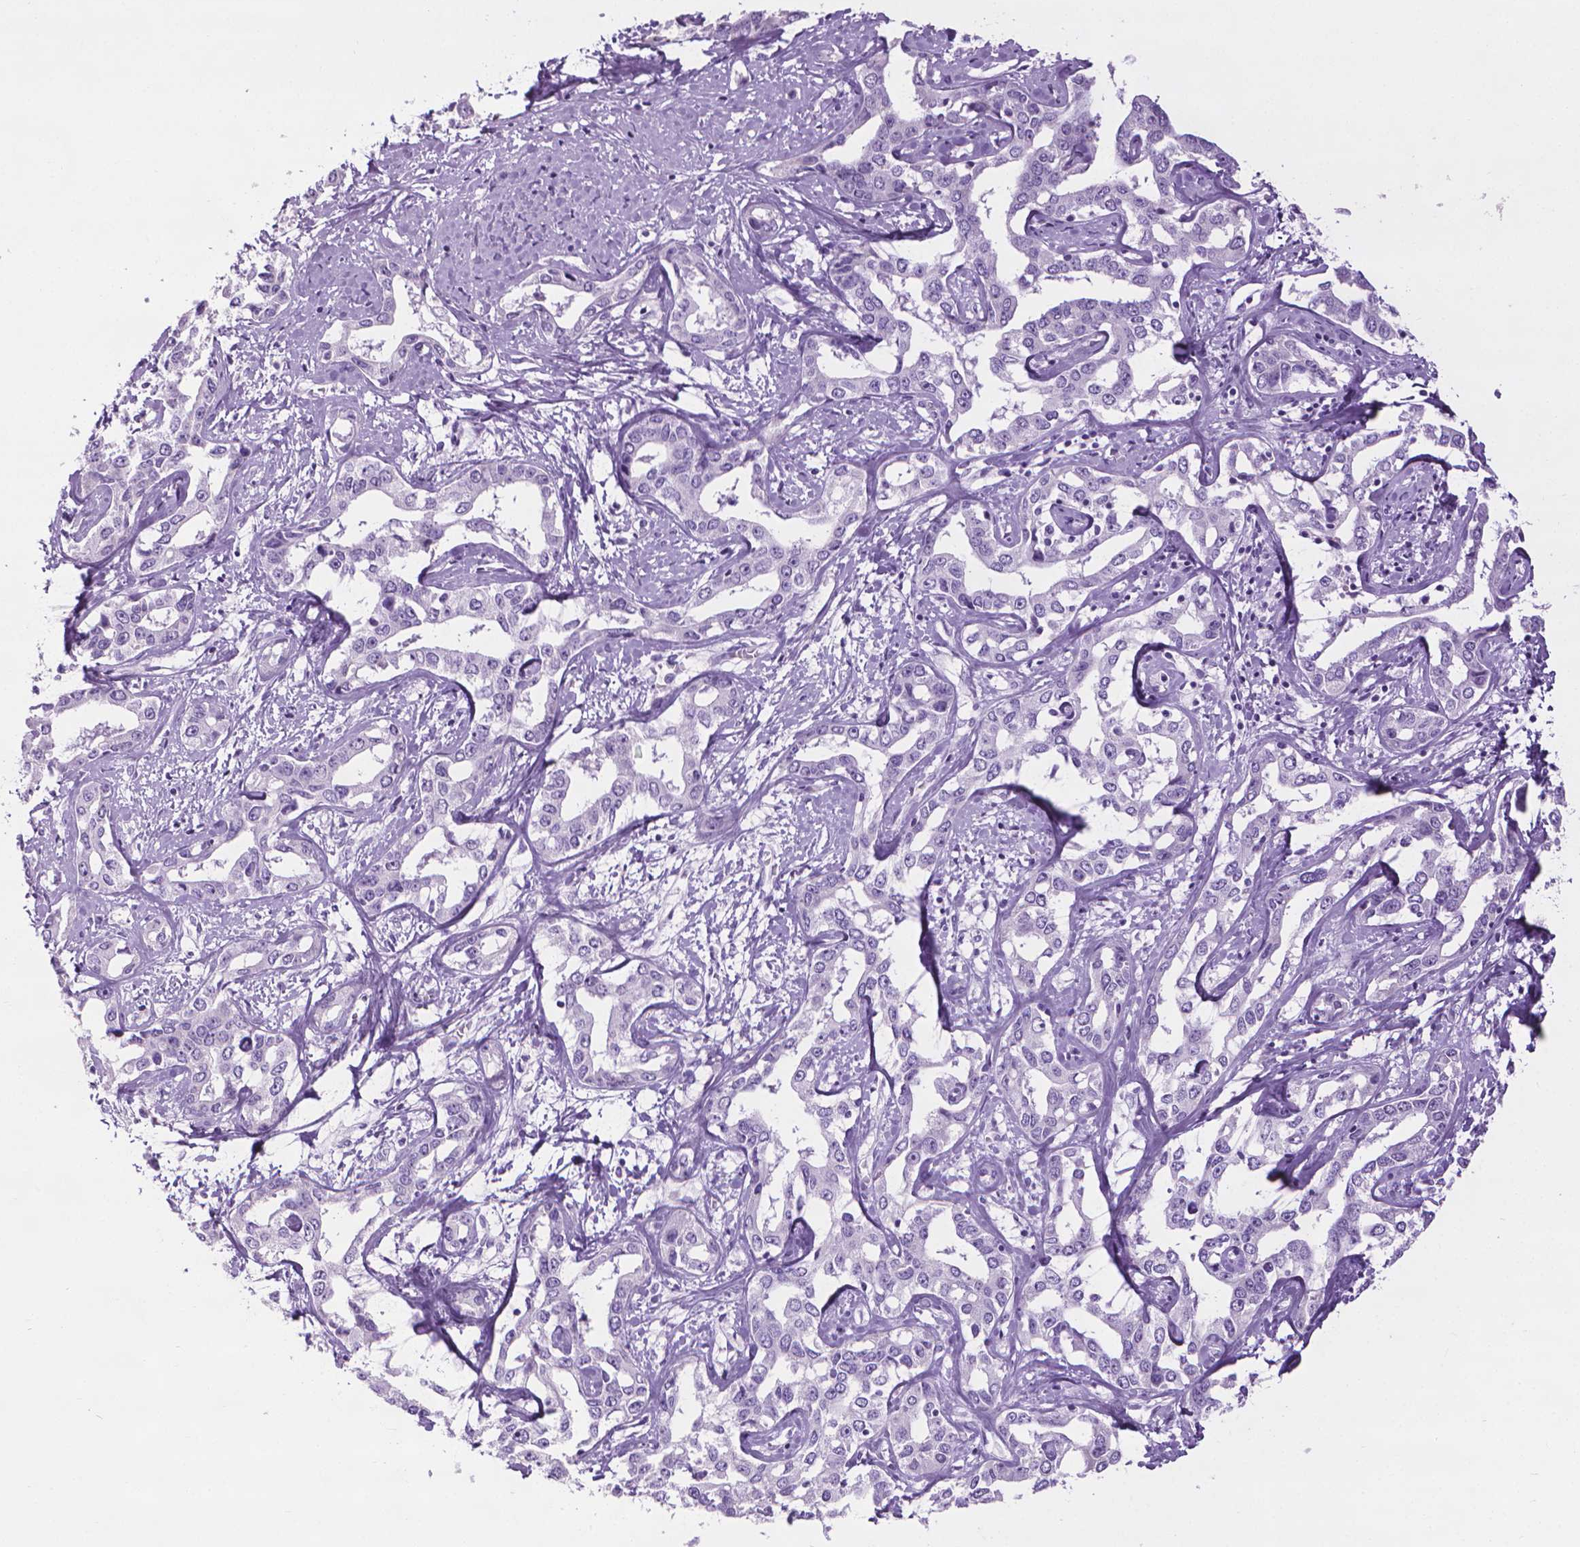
{"staining": {"intensity": "negative", "quantity": "none", "location": "none"}, "tissue": "liver cancer", "cell_type": "Tumor cells", "image_type": "cancer", "snomed": [{"axis": "morphology", "description": "Cholangiocarcinoma"}, {"axis": "topography", "description": "Liver"}], "caption": "DAB (3,3'-diaminobenzidine) immunohistochemical staining of liver cancer demonstrates no significant expression in tumor cells.", "gene": "DNAI7", "patient": {"sex": "male", "age": 59}}